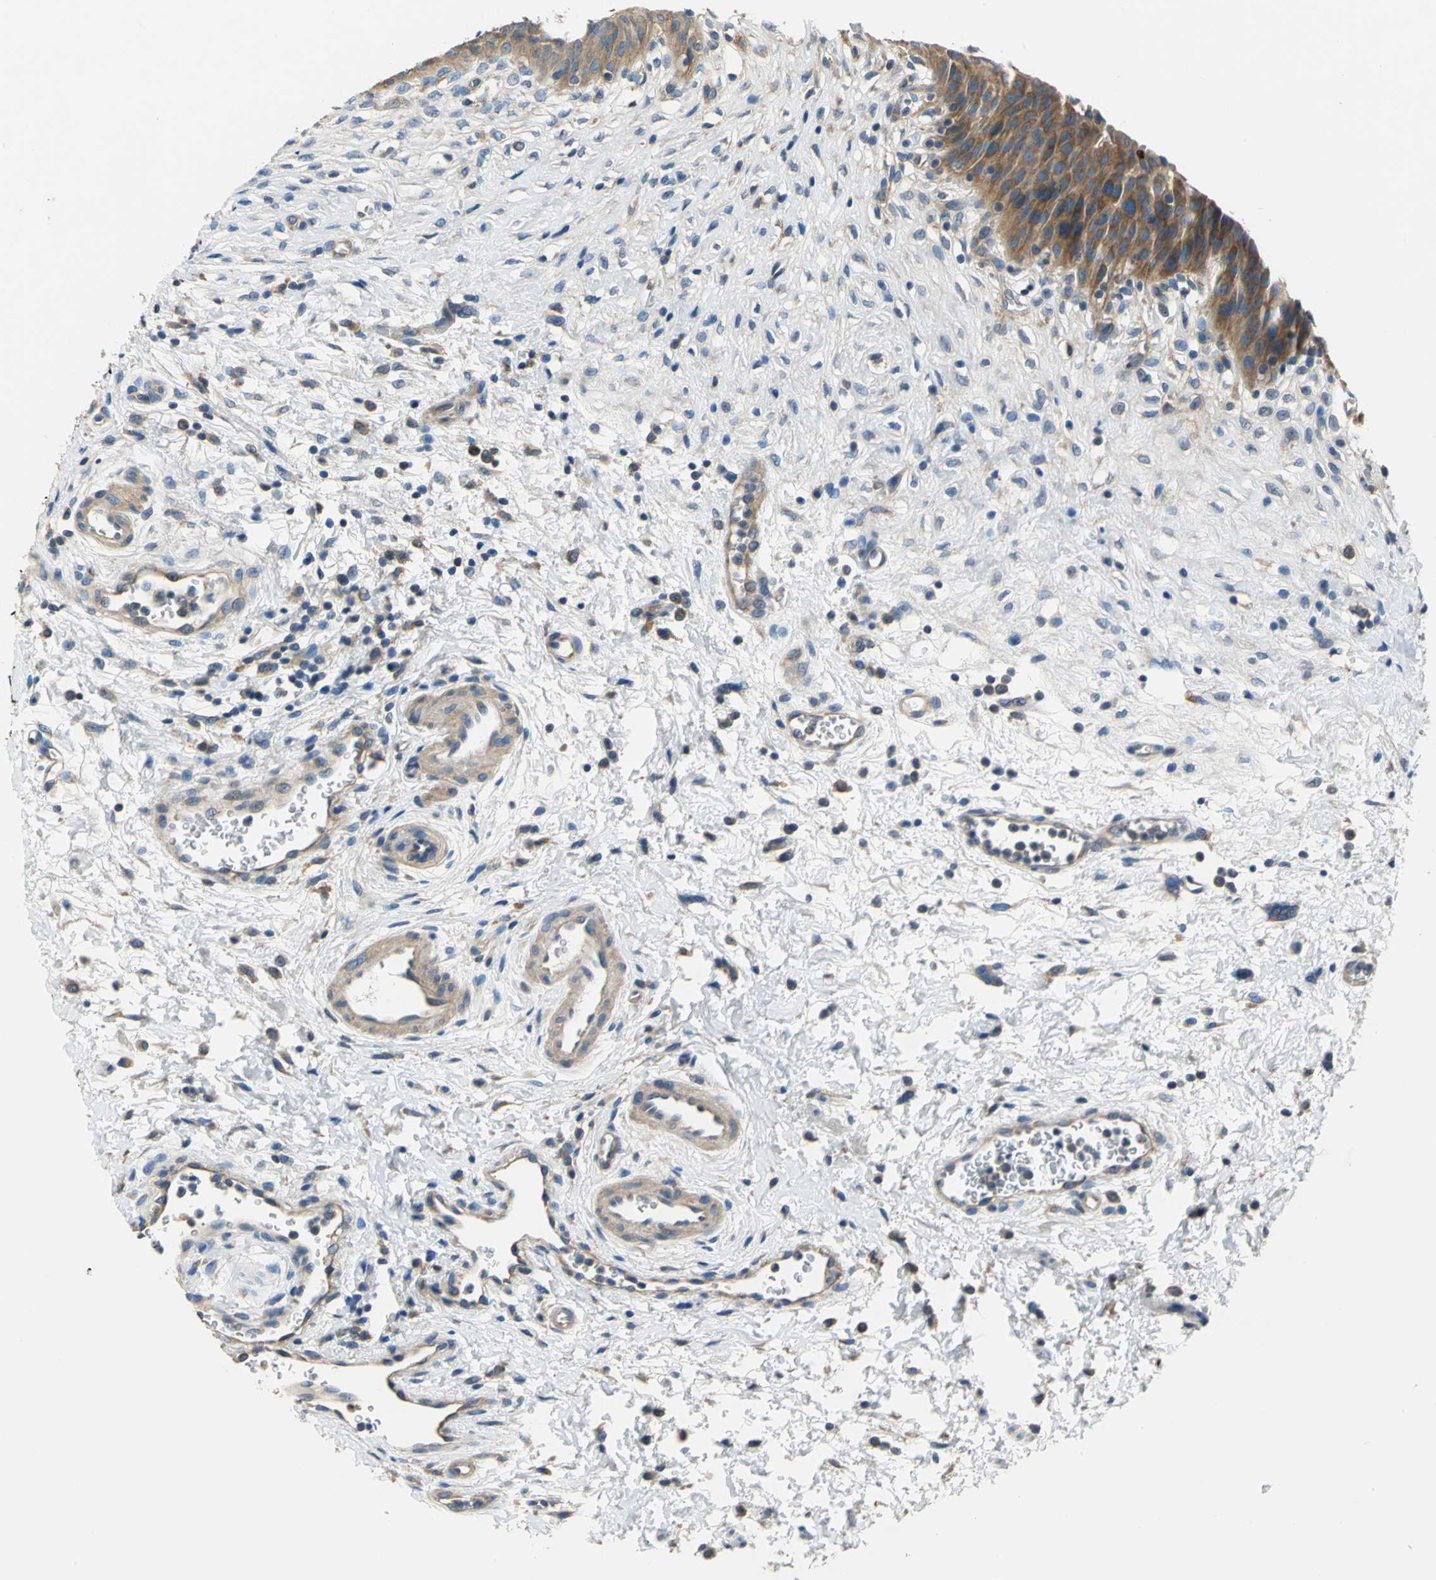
{"staining": {"intensity": "strong", "quantity": ">75%", "location": "cytoplasmic/membranous"}, "tissue": "urinary bladder", "cell_type": "Urothelial cells", "image_type": "normal", "snomed": [{"axis": "morphology", "description": "Normal tissue, NOS"}, {"axis": "morphology", "description": "Dysplasia, NOS"}, {"axis": "topography", "description": "Urinary bladder"}], "caption": "Protein expression by IHC shows strong cytoplasmic/membranous expression in approximately >75% of urothelial cells in normal urinary bladder.", "gene": "DDX3X", "patient": {"sex": "male", "age": 35}}